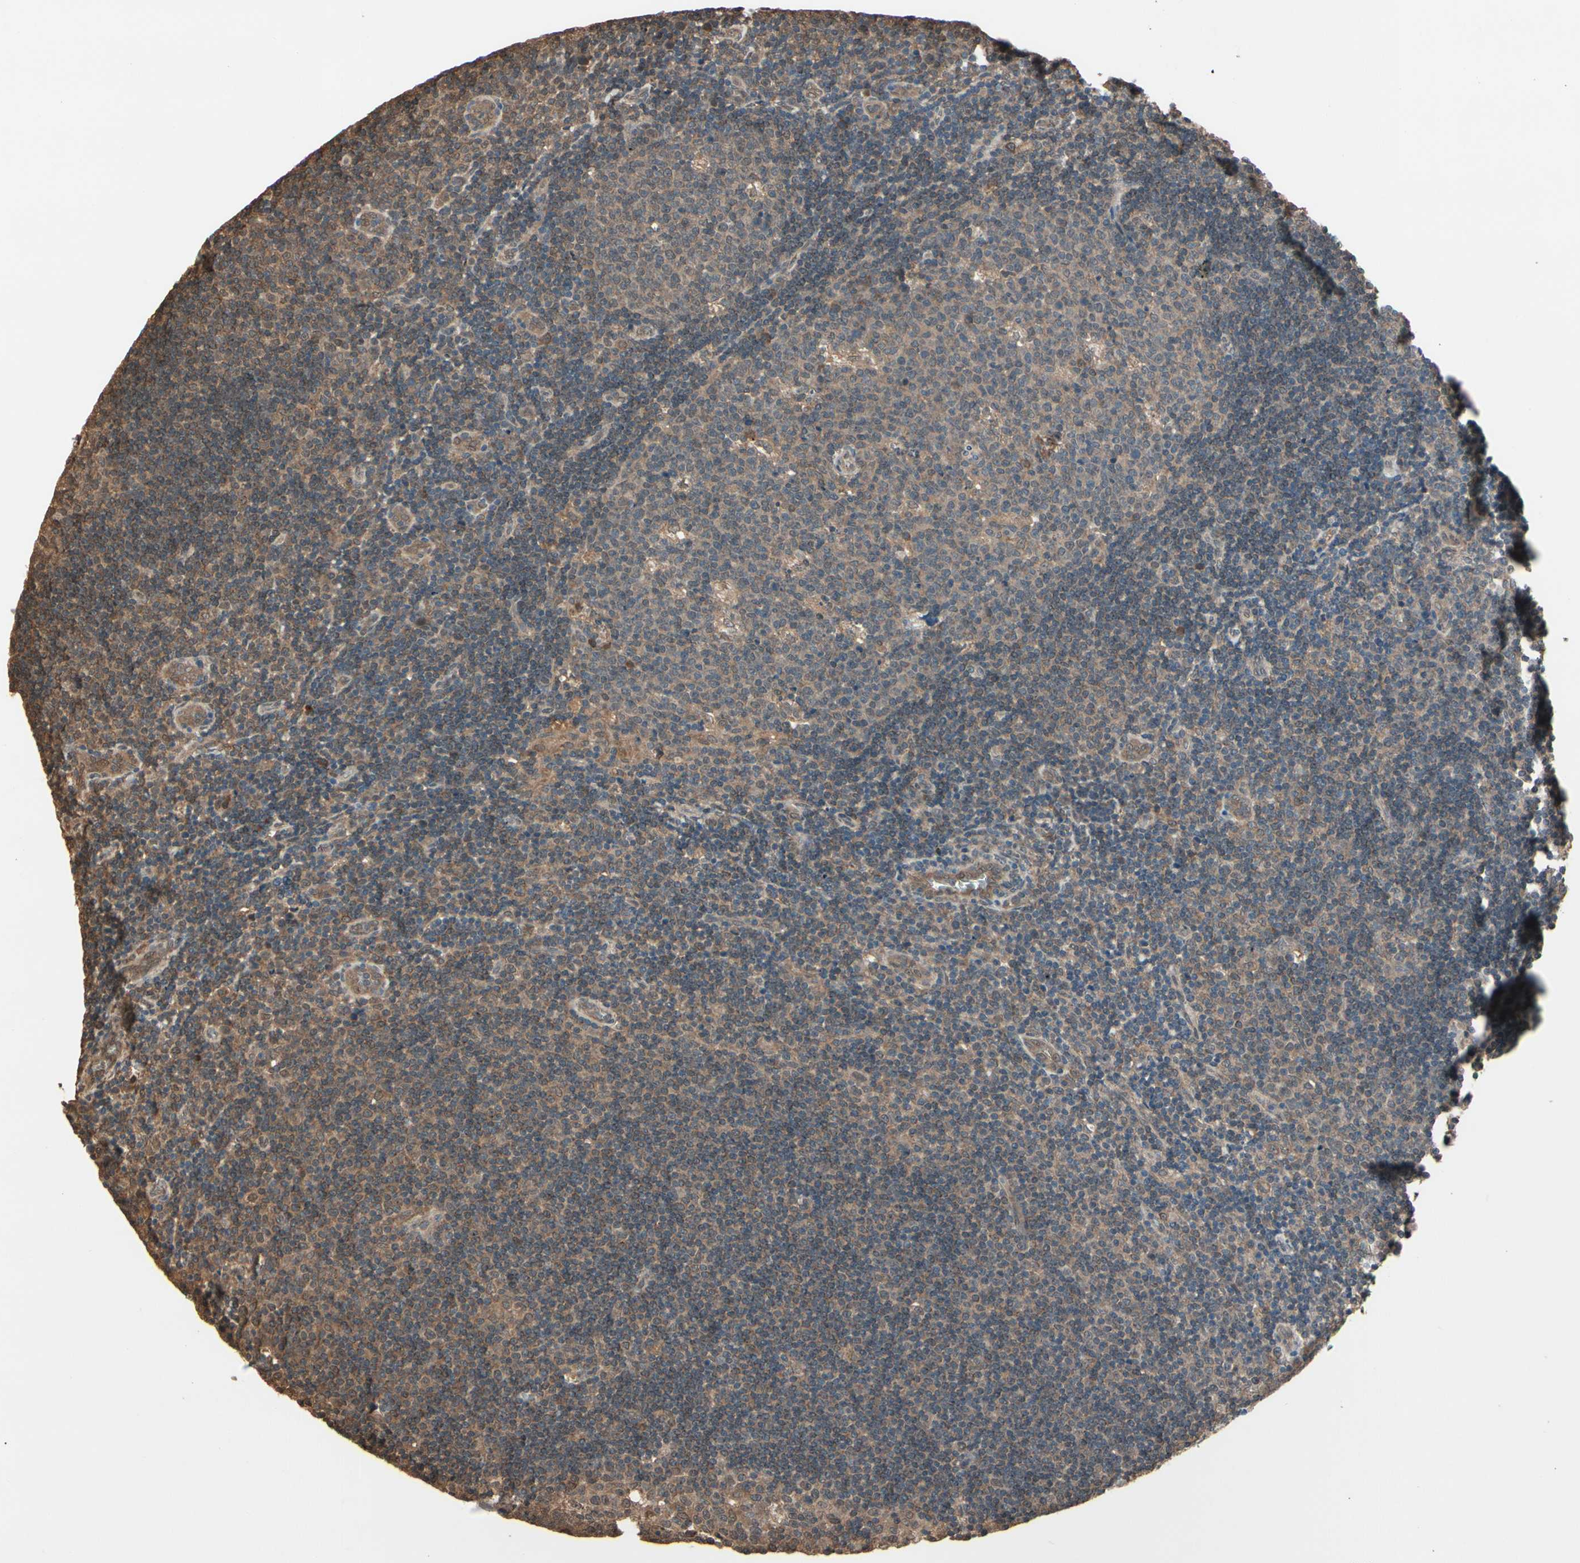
{"staining": {"intensity": "moderate", "quantity": "25%-75%", "location": "cytoplasmic/membranous"}, "tissue": "lymph node", "cell_type": "Germinal center cells", "image_type": "normal", "snomed": [{"axis": "morphology", "description": "Normal tissue, NOS"}, {"axis": "topography", "description": "Lymph node"}, {"axis": "topography", "description": "Salivary gland"}], "caption": "Brown immunohistochemical staining in normal lymph node reveals moderate cytoplasmic/membranous positivity in approximately 25%-75% of germinal center cells.", "gene": "PNPLA7", "patient": {"sex": "male", "age": 8}}